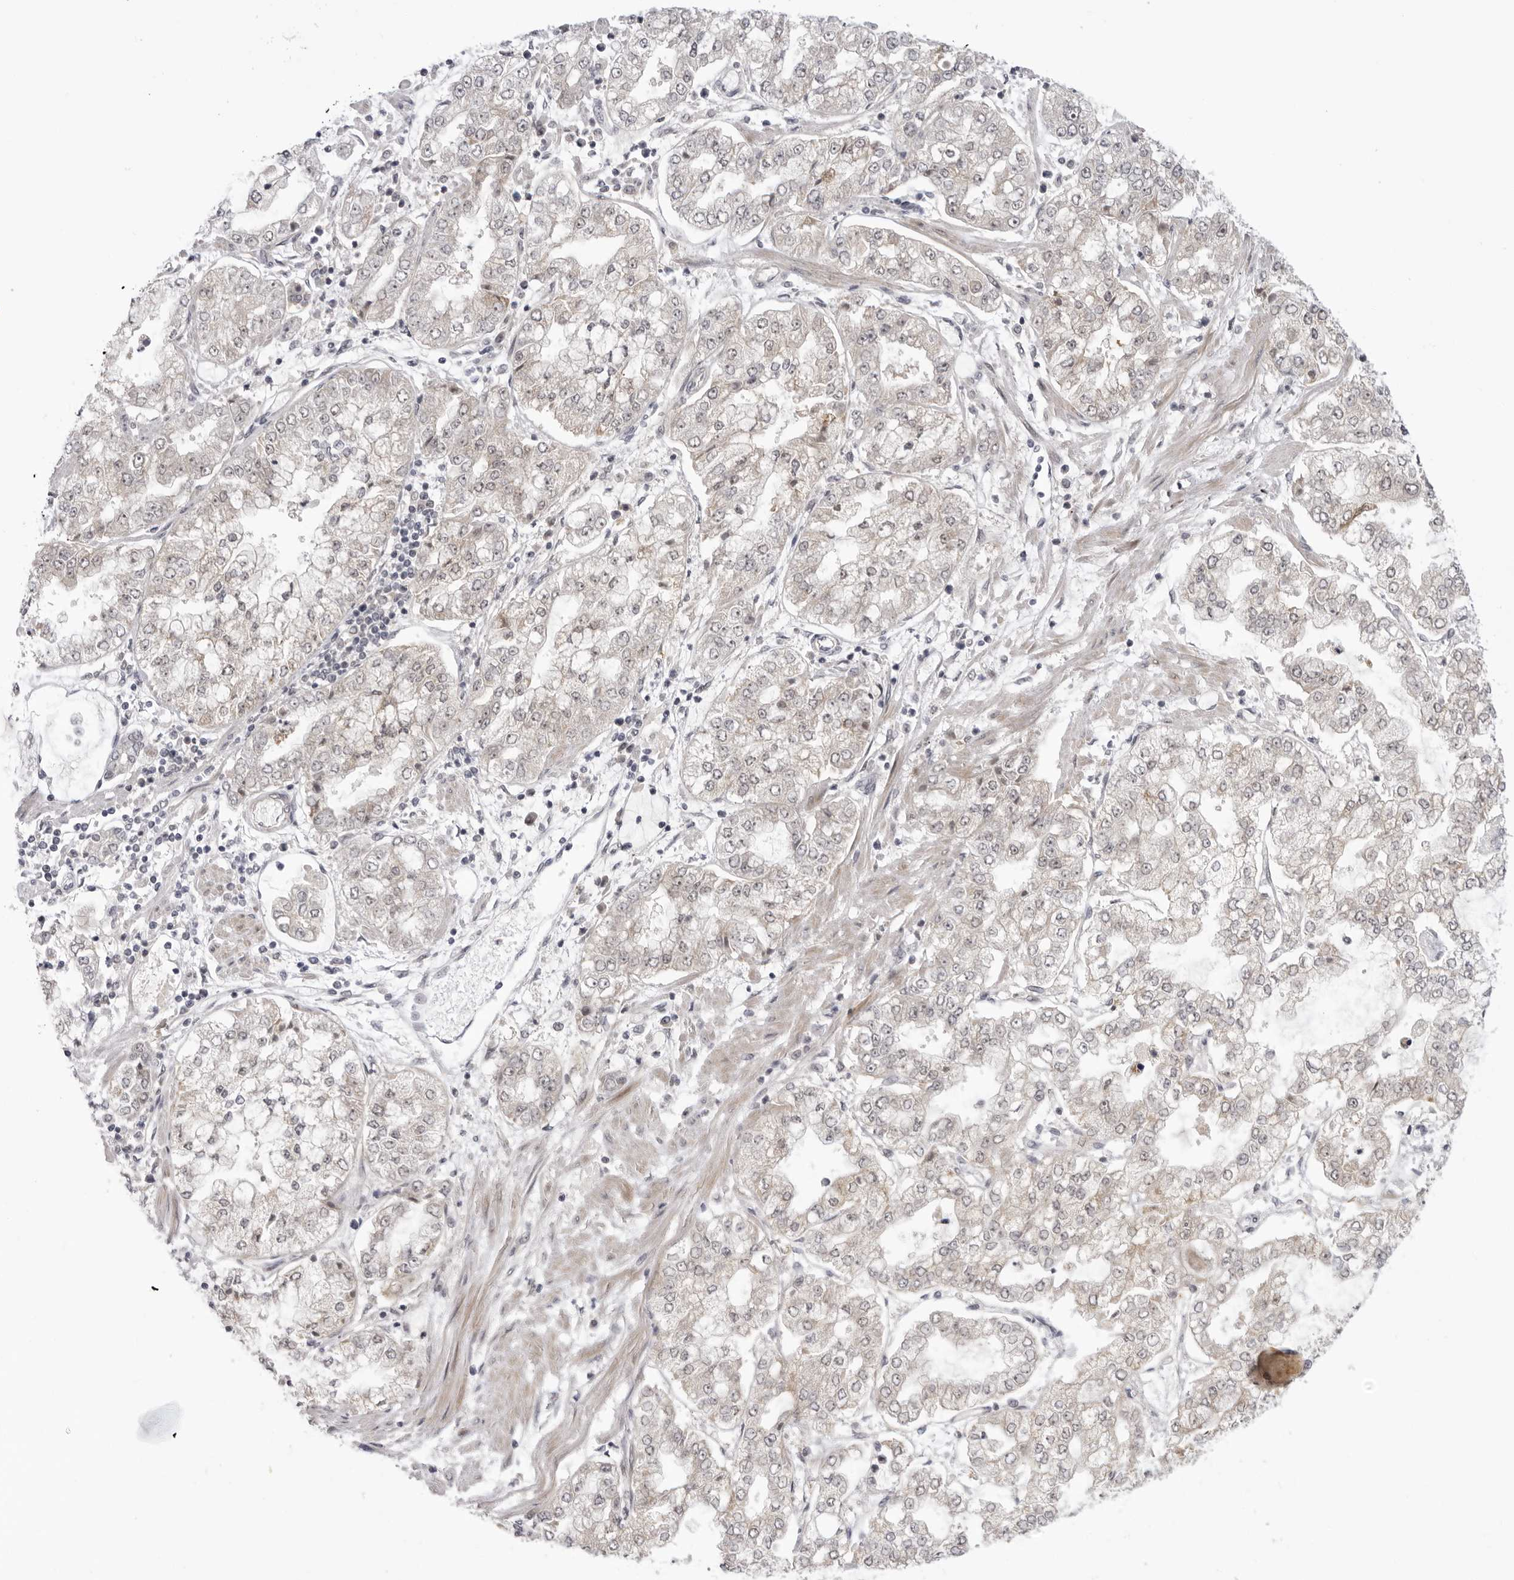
{"staining": {"intensity": "negative", "quantity": "none", "location": "none"}, "tissue": "stomach cancer", "cell_type": "Tumor cells", "image_type": "cancer", "snomed": [{"axis": "morphology", "description": "Adenocarcinoma, NOS"}, {"axis": "topography", "description": "Stomach"}], "caption": "Immunohistochemistry of human stomach adenocarcinoma demonstrates no staining in tumor cells.", "gene": "ALPK2", "patient": {"sex": "male", "age": 76}}